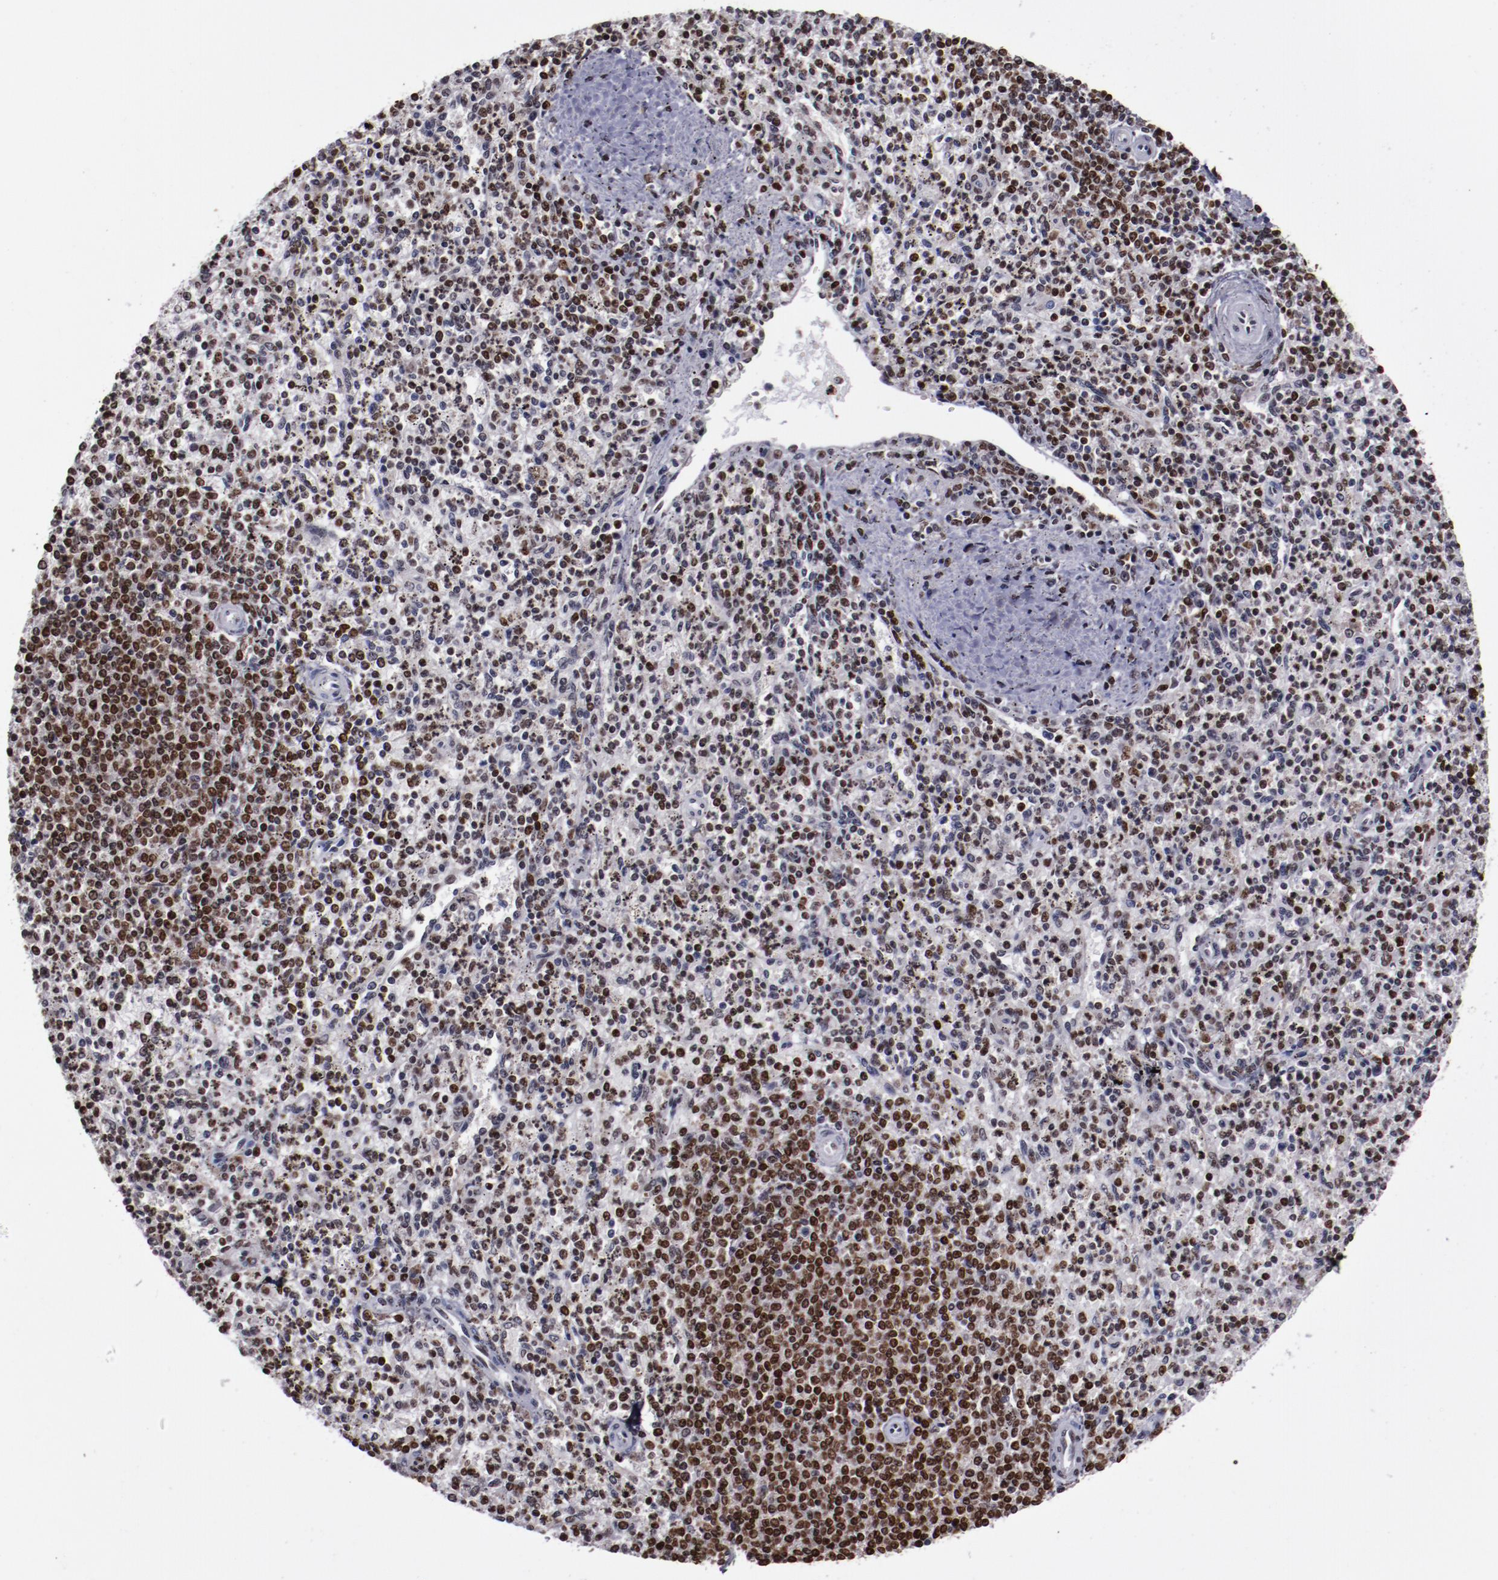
{"staining": {"intensity": "weak", "quantity": "25%-75%", "location": "nuclear"}, "tissue": "spleen", "cell_type": "Cells in red pulp", "image_type": "normal", "snomed": [{"axis": "morphology", "description": "Normal tissue, NOS"}, {"axis": "topography", "description": "Spleen"}], "caption": "A micrograph showing weak nuclear positivity in approximately 25%-75% of cells in red pulp in normal spleen, as visualized by brown immunohistochemical staining.", "gene": "APEX1", "patient": {"sex": "male", "age": 72}}